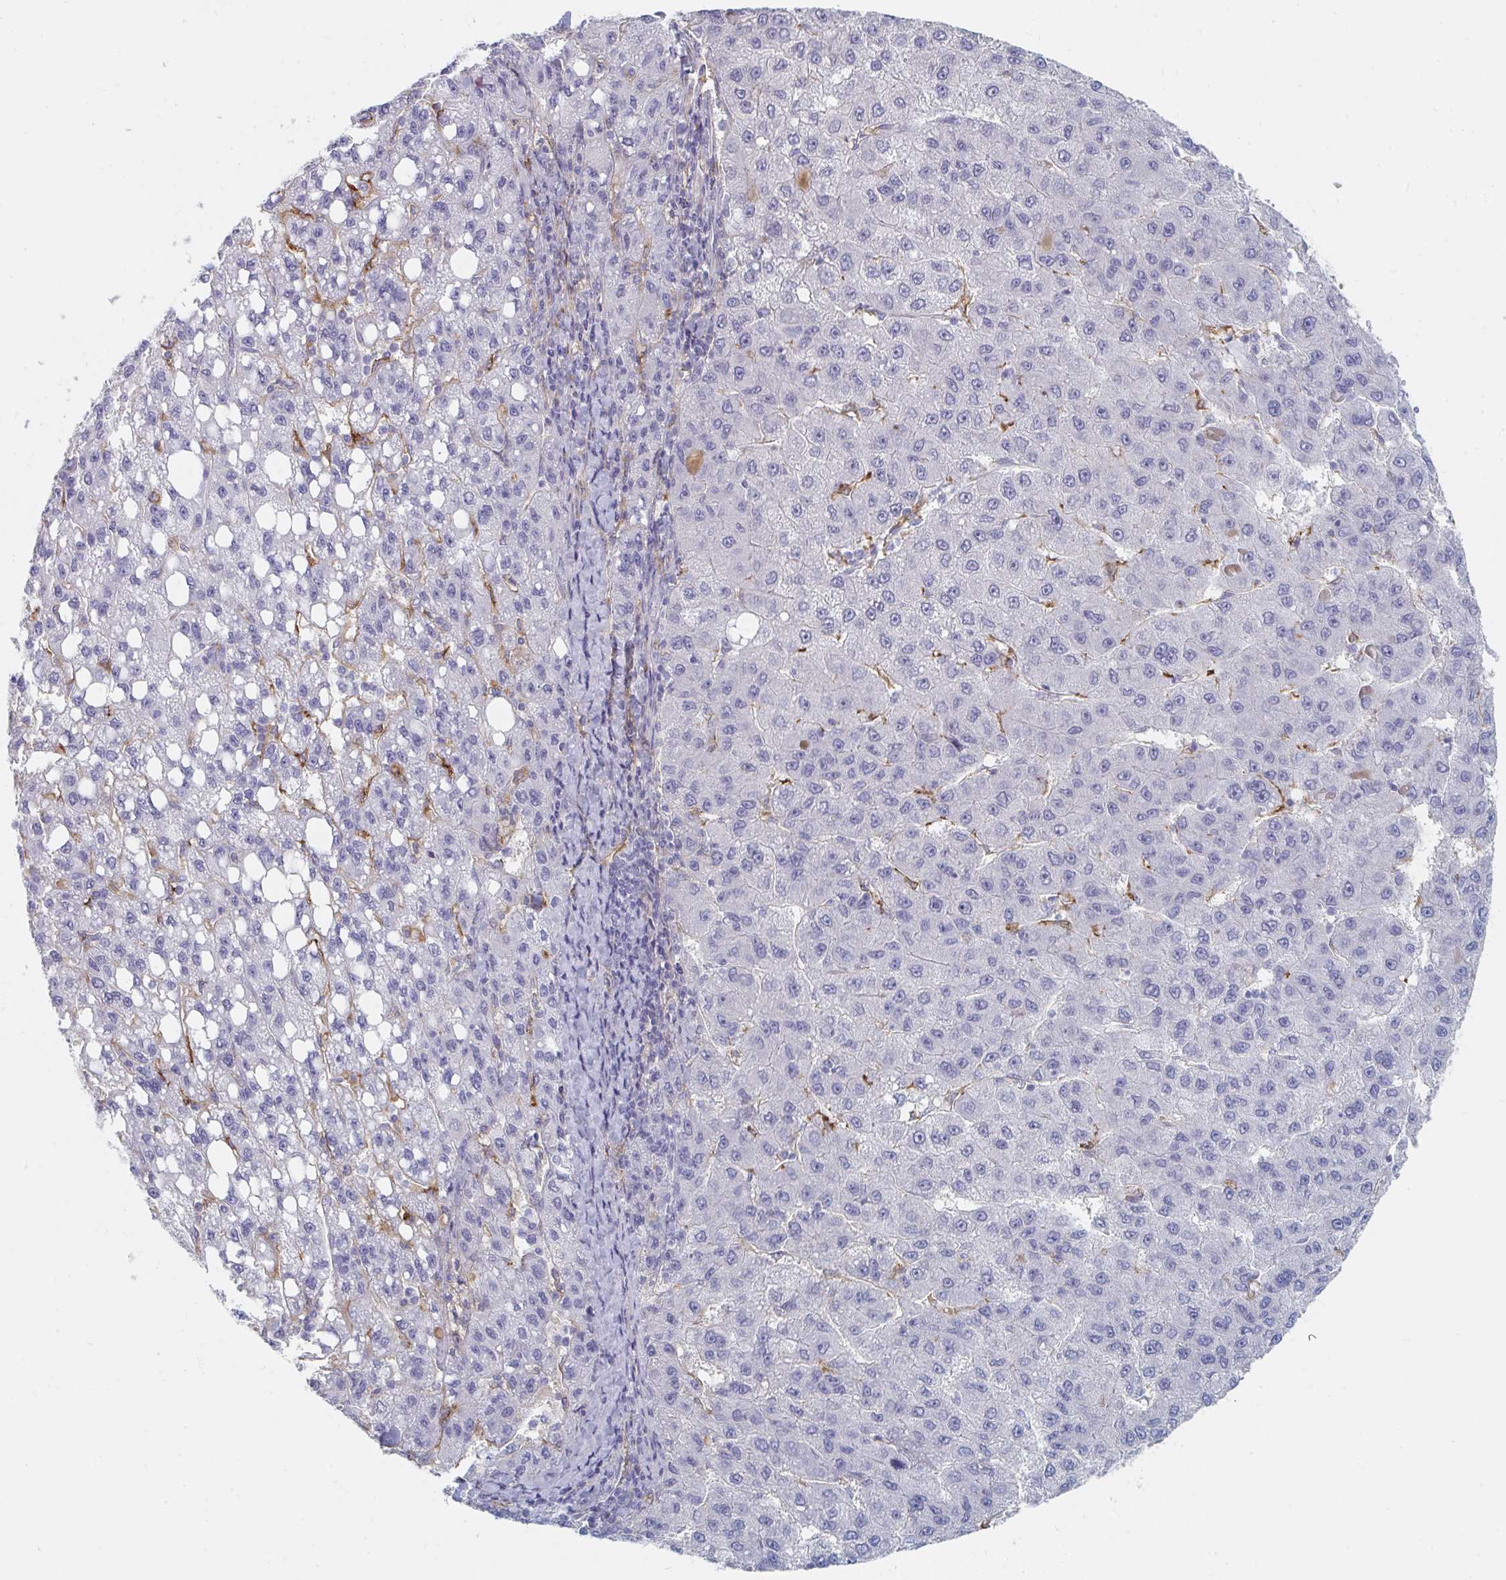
{"staining": {"intensity": "negative", "quantity": "none", "location": "none"}, "tissue": "liver cancer", "cell_type": "Tumor cells", "image_type": "cancer", "snomed": [{"axis": "morphology", "description": "Carcinoma, Hepatocellular, NOS"}, {"axis": "topography", "description": "Liver"}], "caption": "This is an immunohistochemistry (IHC) micrograph of liver hepatocellular carcinoma. There is no staining in tumor cells.", "gene": "DAB2", "patient": {"sex": "female", "age": 82}}